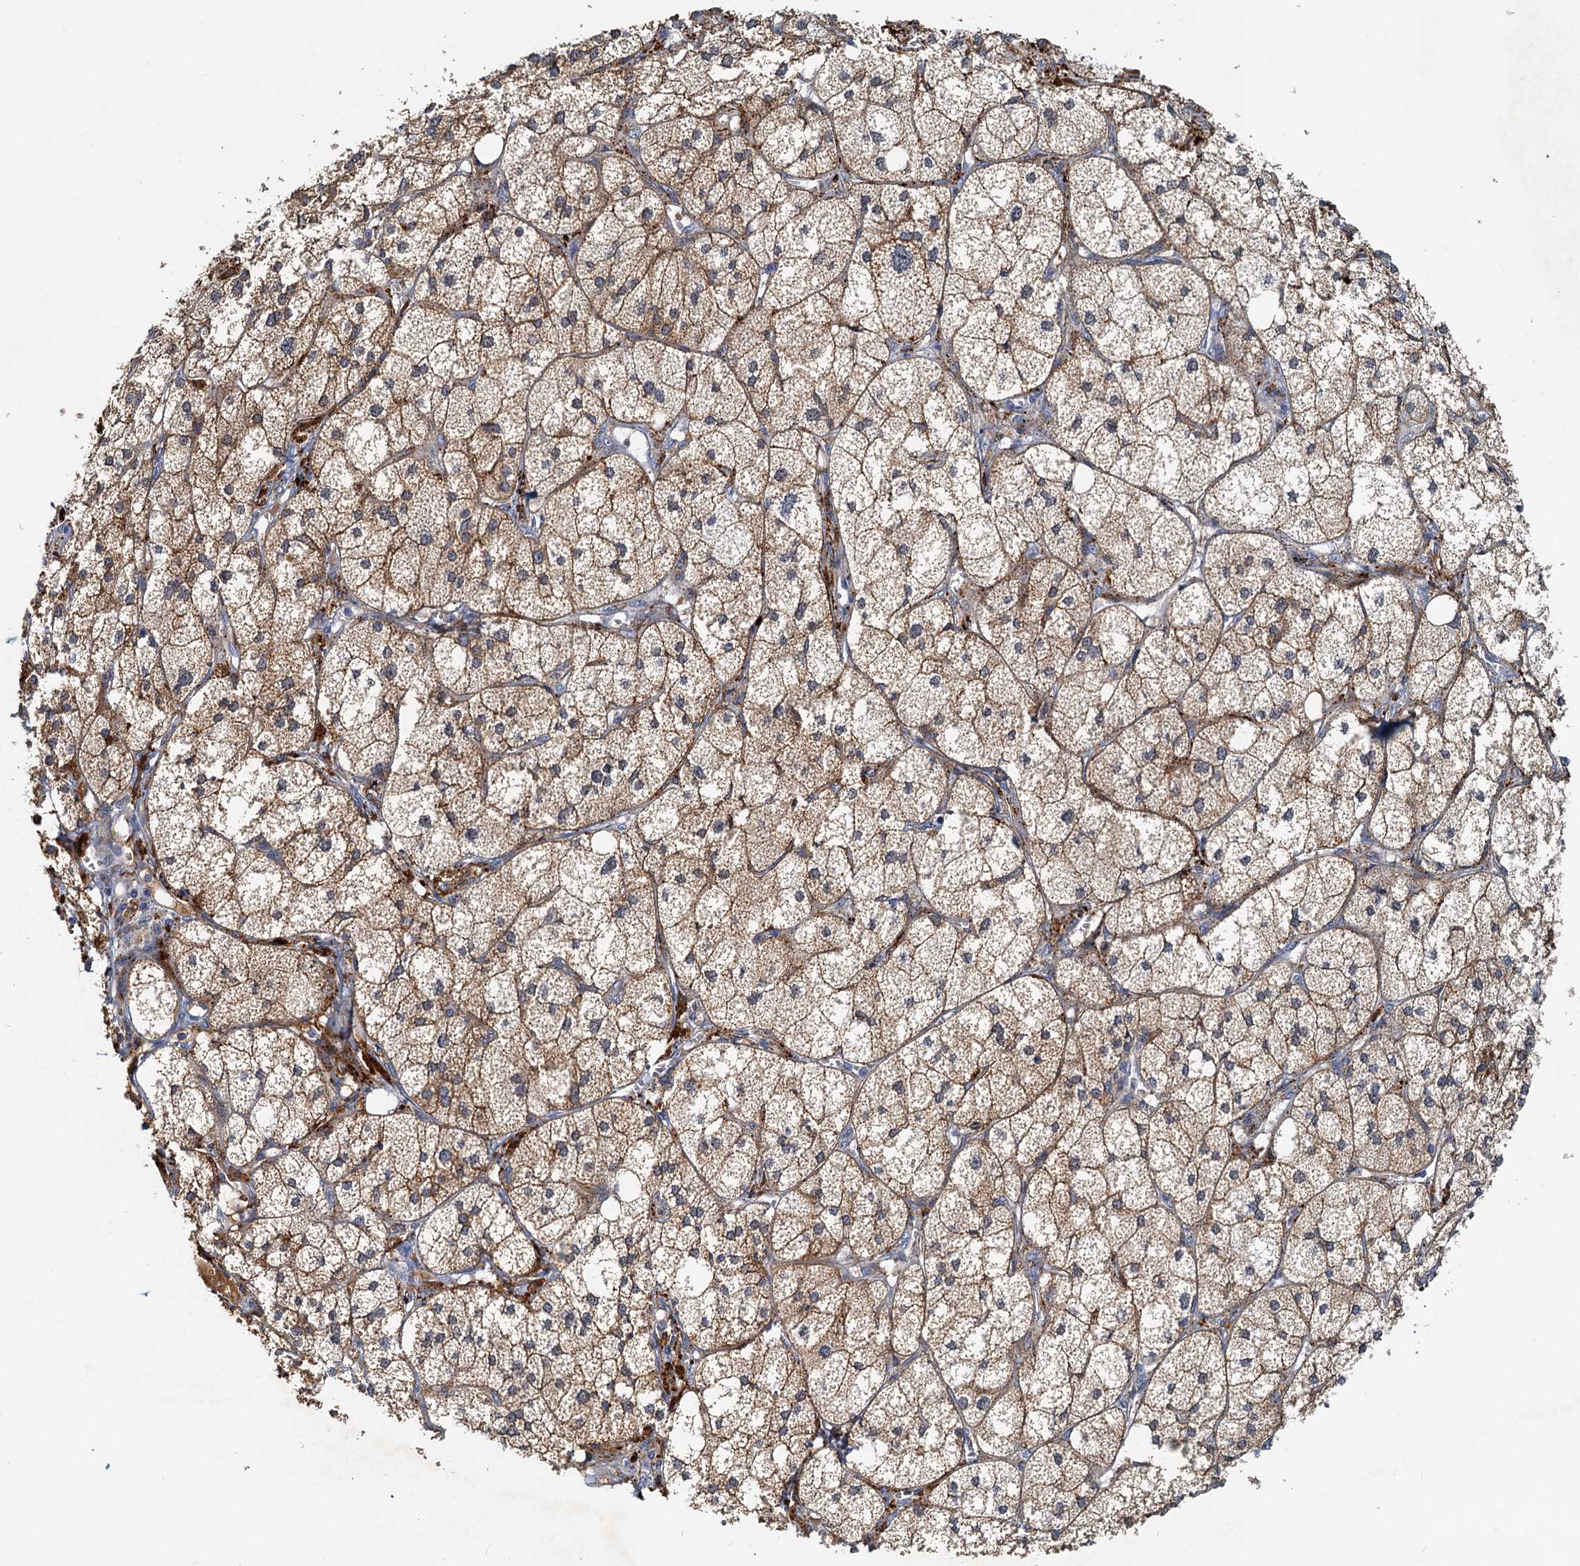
{"staining": {"intensity": "moderate", "quantity": ">75%", "location": "cytoplasmic/membranous"}, "tissue": "adrenal gland", "cell_type": "Glandular cells", "image_type": "normal", "snomed": [{"axis": "morphology", "description": "Normal tissue, NOS"}, {"axis": "topography", "description": "Adrenal gland"}], "caption": "Glandular cells demonstrate medium levels of moderate cytoplasmic/membranous staining in about >75% of cells in normal adrenal gland. The protein of interest is stained brown, and the nuclei are stained in blue (DAB (3,3'-diaminobenzidine) IHC with brightfield microscopy, high magnification).", "gene": "TOLLIP", "patient": {"sex": "female", "age": 61}}